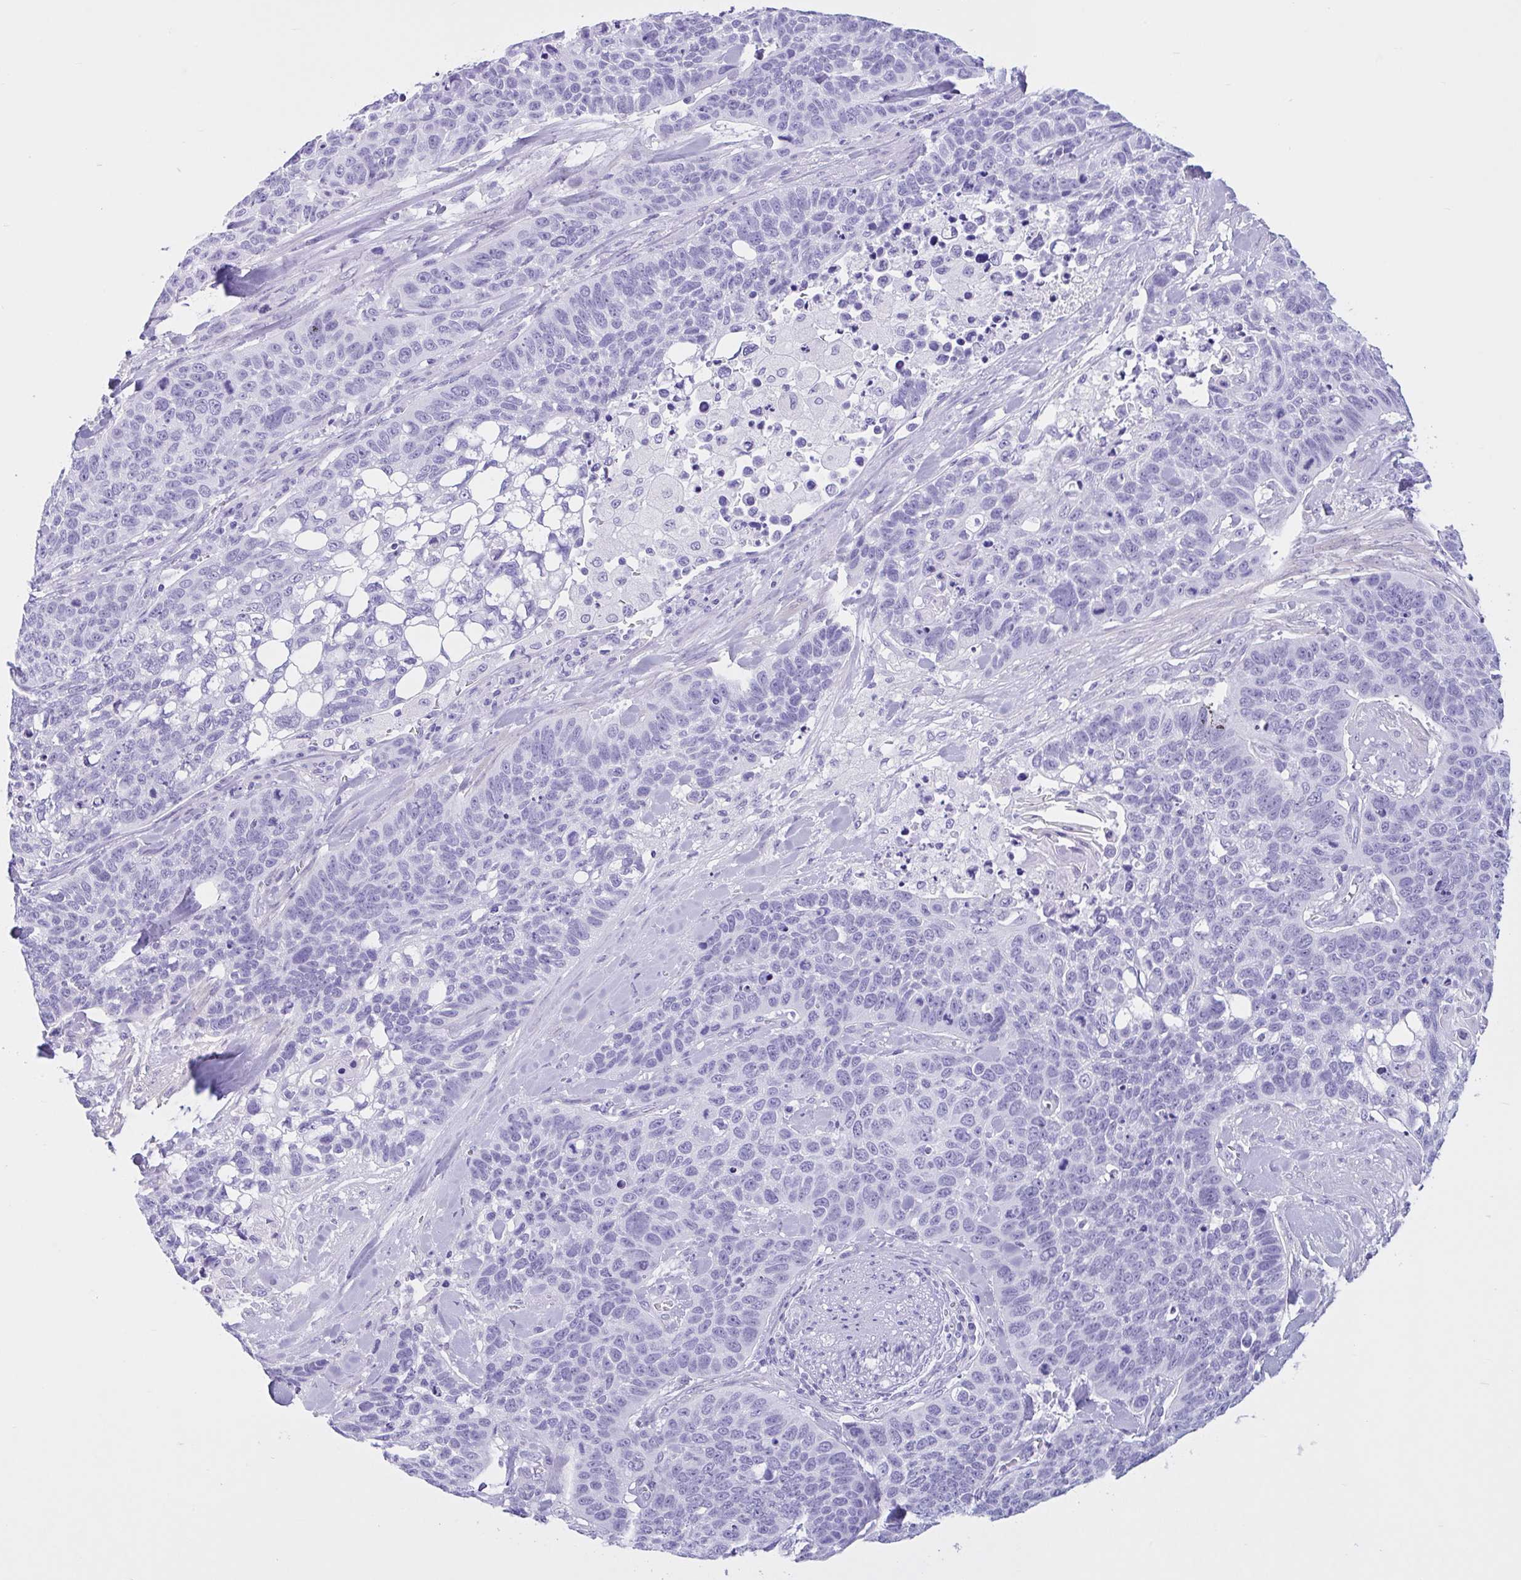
{"staining": {"intensity": "negative", "quantity": "none", "location": "none"}, "tissue": "lung cancer", "cell_type": "Tumor cells", "image_type": "cancer", "snomed": [{"axis": "morphology", "description": "Squamous cell carcinoma, NOS"}, {"axis": "topography", "description": "Lung"}], "caption": "Micrograph shows no protein expression in tumor cells of squamous cell carcinoma (lung) tissue.", "gene": "IAPP", "patient": {"sex": "male", "age": 62}}